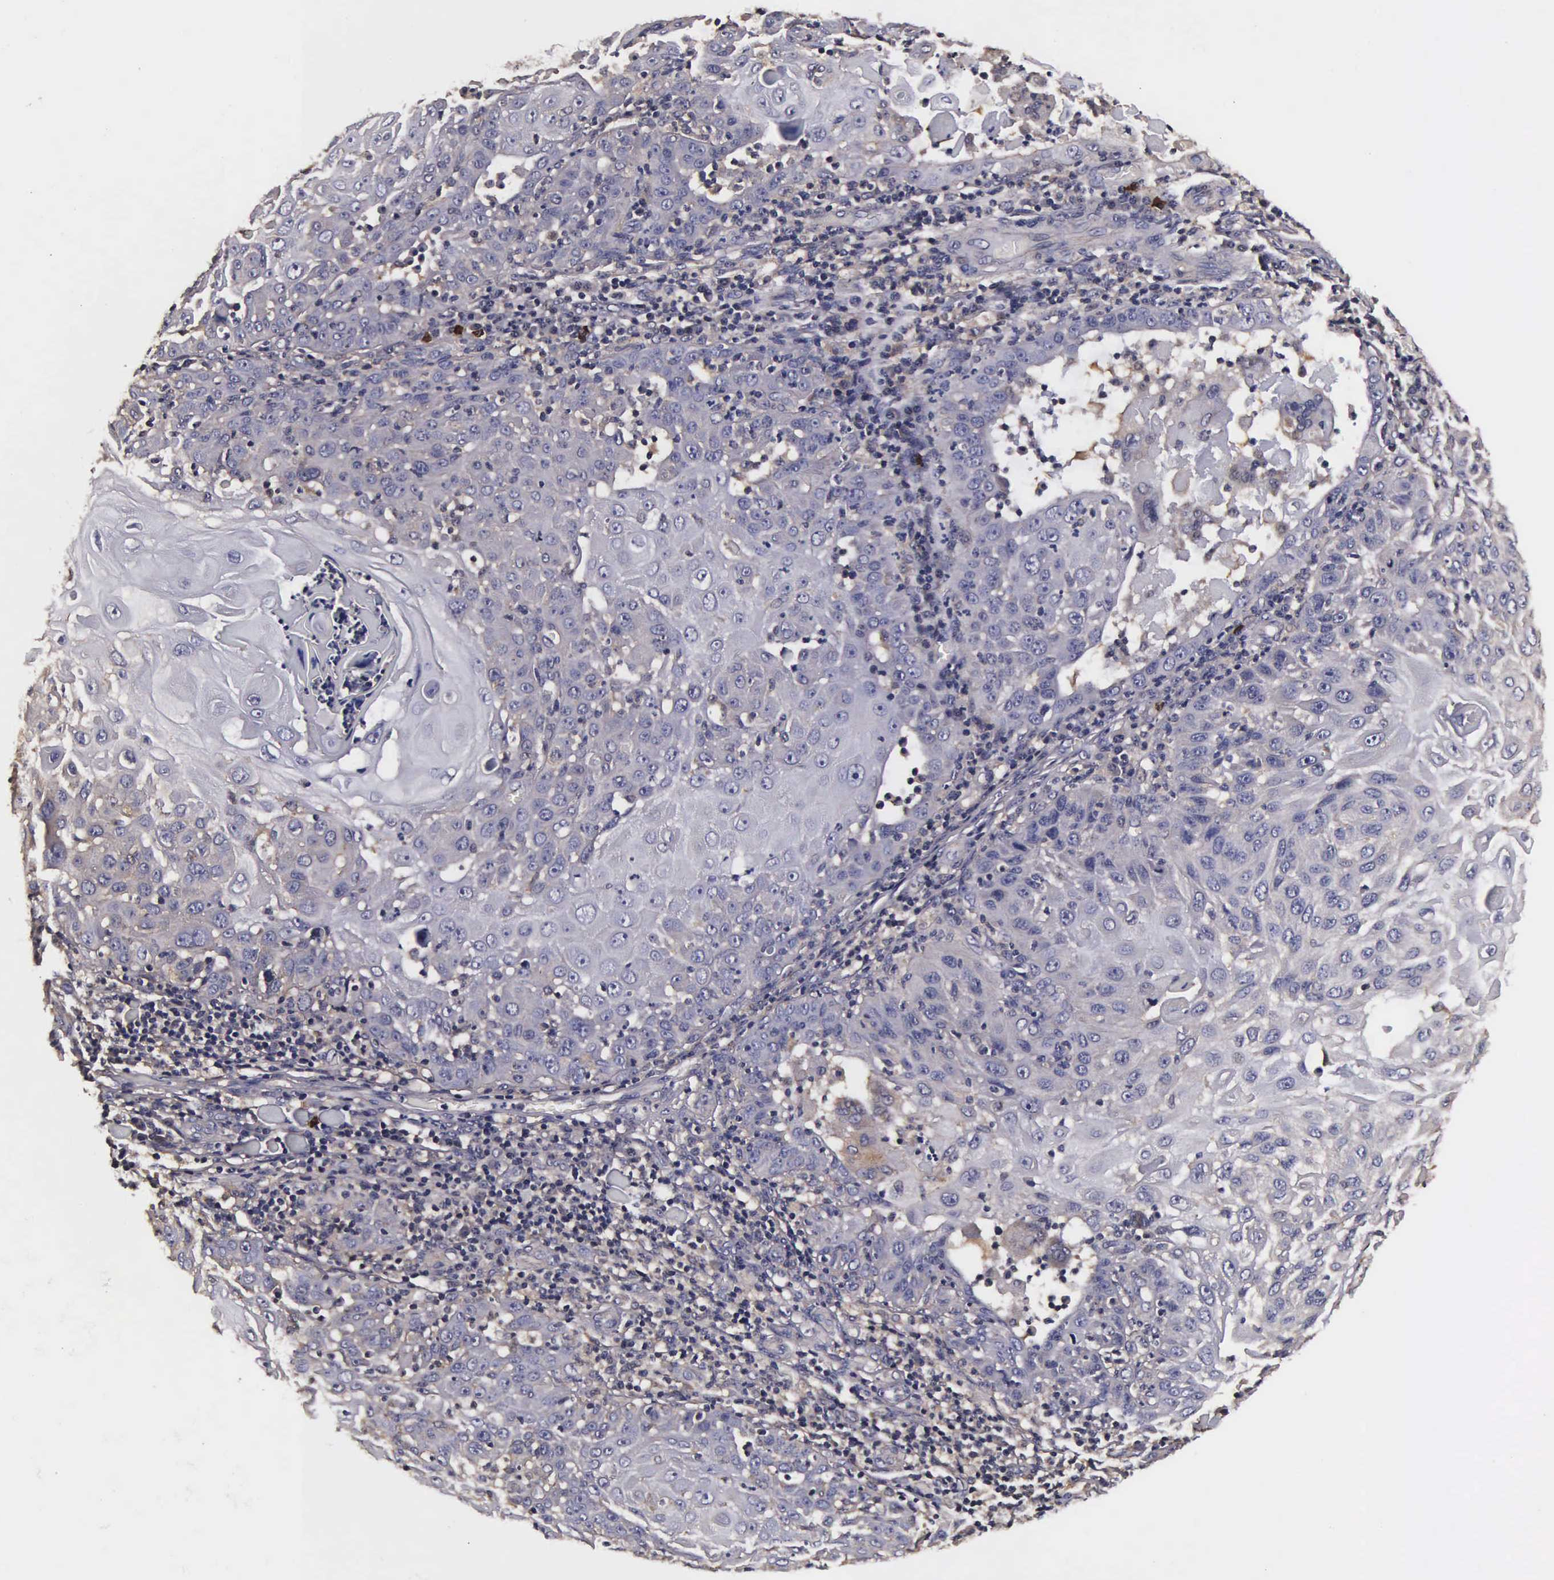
{"staining": {"intensity": "weak", "quantity": "25%-75%", "location": "cytoplasmic/membranous"}, "tissue": "skin cancer", "cell_type": "Tumor cells", "image_type": "cancer", "snomed": [{"axis": "morphology", "description": "Squamous cell carcinoma, NOS"}, {"axis": "topography", "description": "Skin"}], "caption": "Protein expression analysis of human skin cancer reveals weak cytoplasmic/membranous expression in approximately 25%-75% of tumor cells. (Brightfield microscopy of DAB IHC at high magnification).", "gene": "PSMA3", "patient": {"sex": "female", "age": 89}}